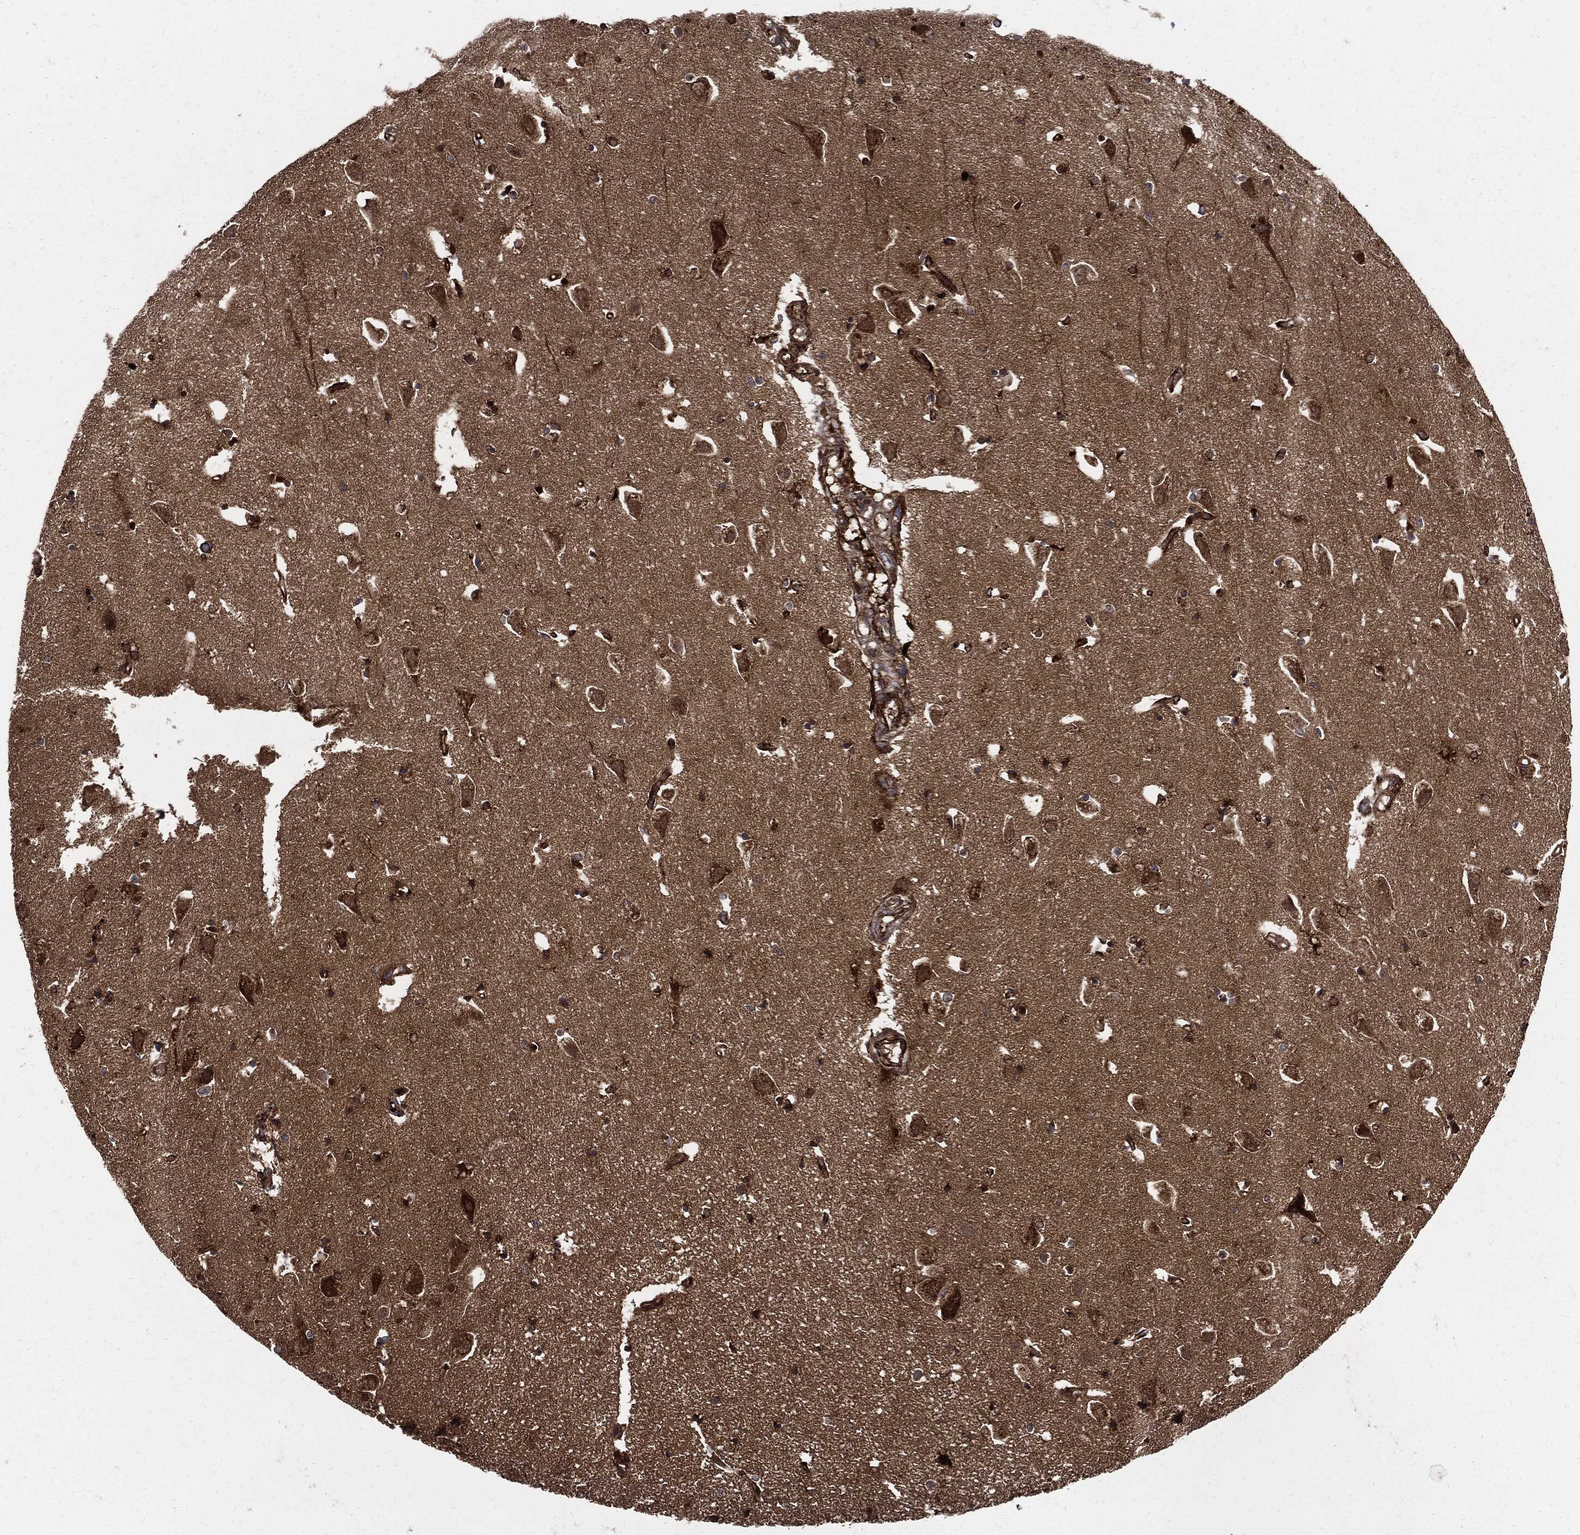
{"staining": {"intensity": "strong", "quantity": "25%-75%", "location": "cytoplasmic/membranous"}, "tissue": "hippocampus", "cell_type": "Glial cells", "image_type": "normal", "snomed": [{"axis": "morphology", "description": "Normal tissue, NOS"}, {"axis": "topography", "description": "Lateral ventricle wall"}, {"axis": "topography", "description": "Hippocampus"}], "caption": "Strong cytoplasmic/membranous positivity for a protein is present in approximately 25%-75% of glial cells of unremarkable hippocampus using immunohistochemistry (IHC).", "gene": "CLU", "patient": {"sex": "female", "age": 63}}